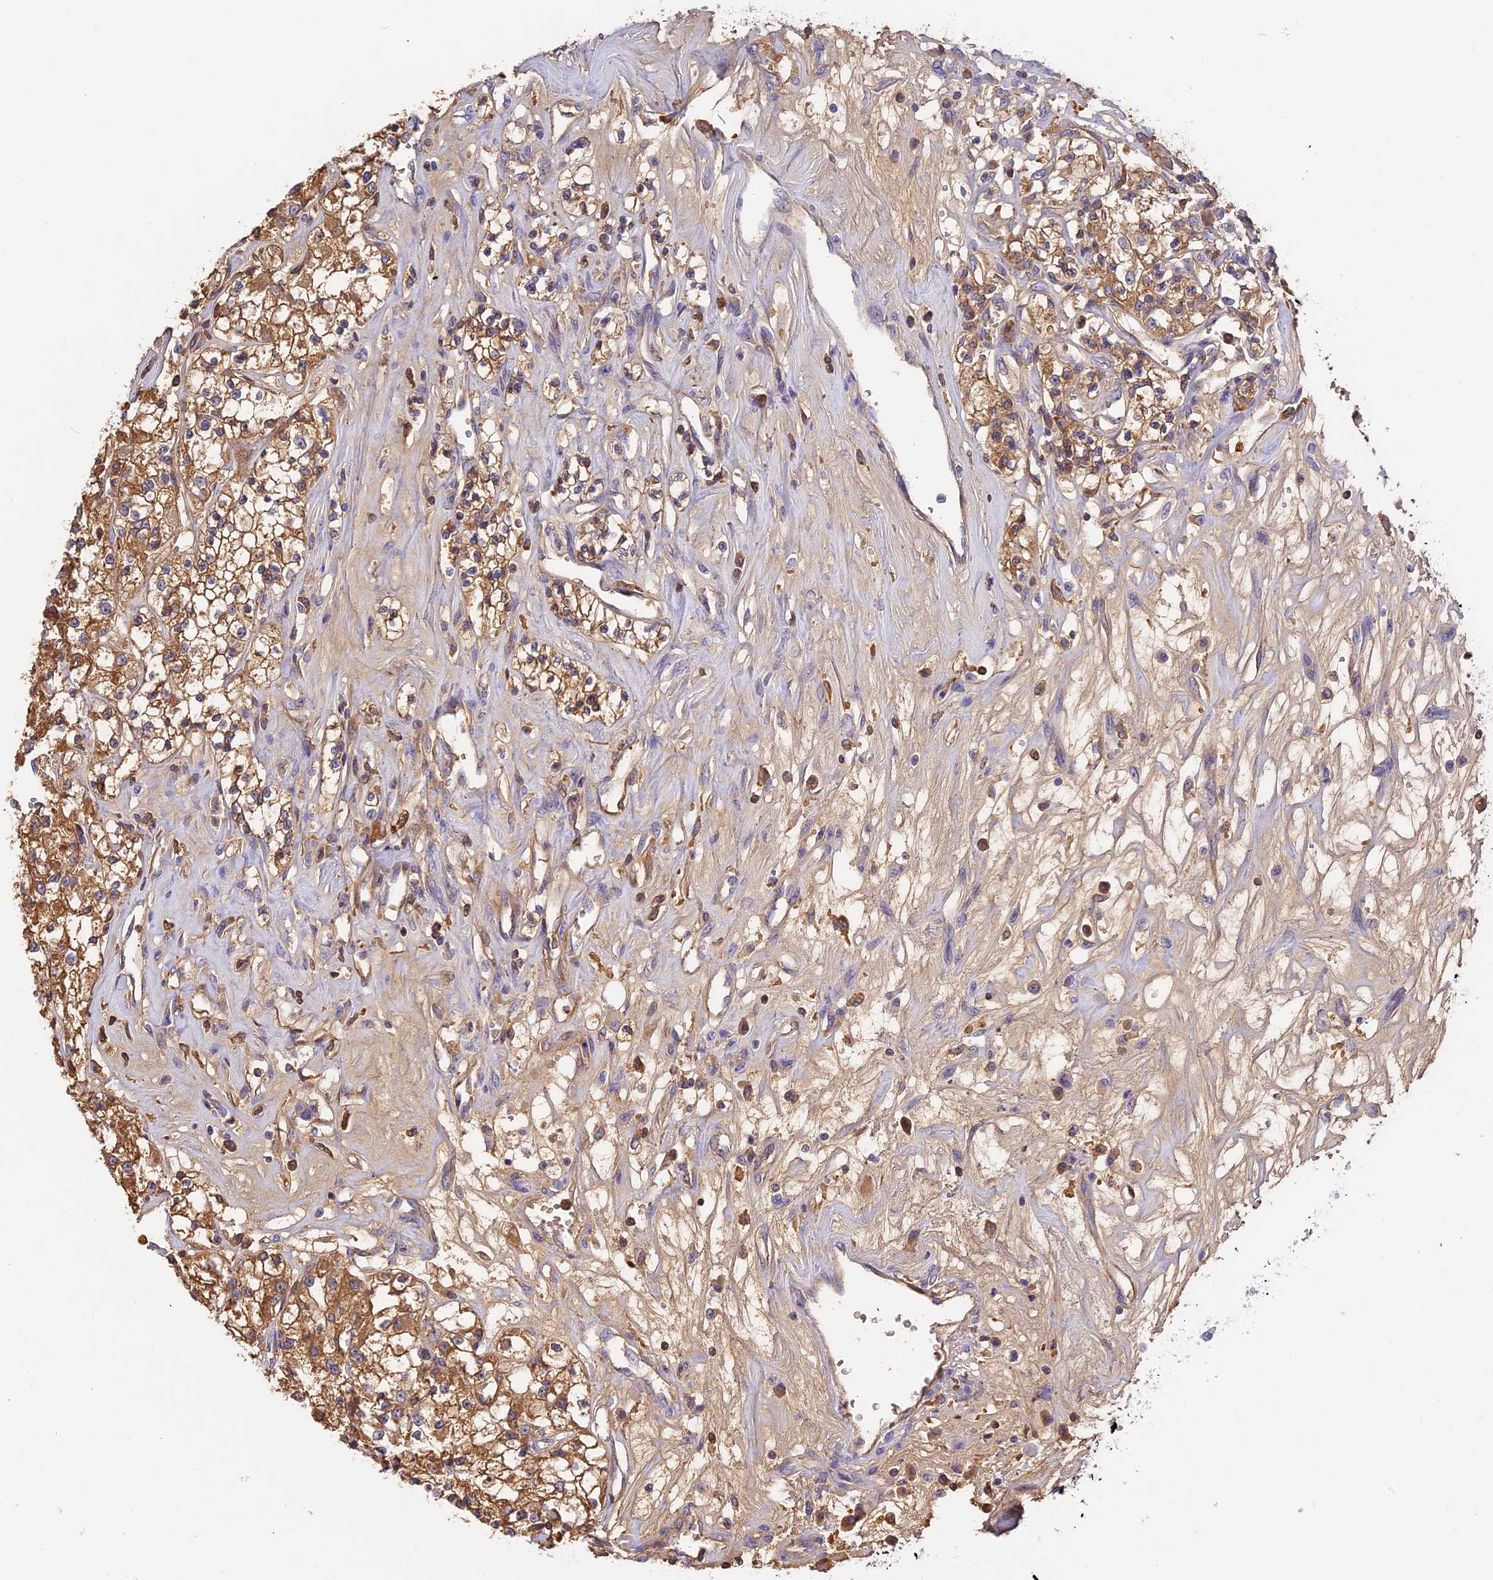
{"staining": {"intensity": "moderate", "quantity": ">75%", "location": "cytoplasmic/membranous"}, "tissue": "renal cancer", "cell_type": "Tumor cells", "image_type": "cancer", "snomed": [{"axis": "morphology", "description": "Adenocarcinoma, NOS"}, {"axis": "topography", "description": "Kidney"}], "caption": "The photomicrograph shows staining of renal adenocarcinoma, revealing moderate cytoplasmic/membranous protein expression (brown color) within tumor cells. The staining was performed using DAB, with brown indicating positive protein expression. Nuclei are stained blue with hematoxylin.", "gene": "ADGRD1", "patient": {"sex": "female", "age": 59}}